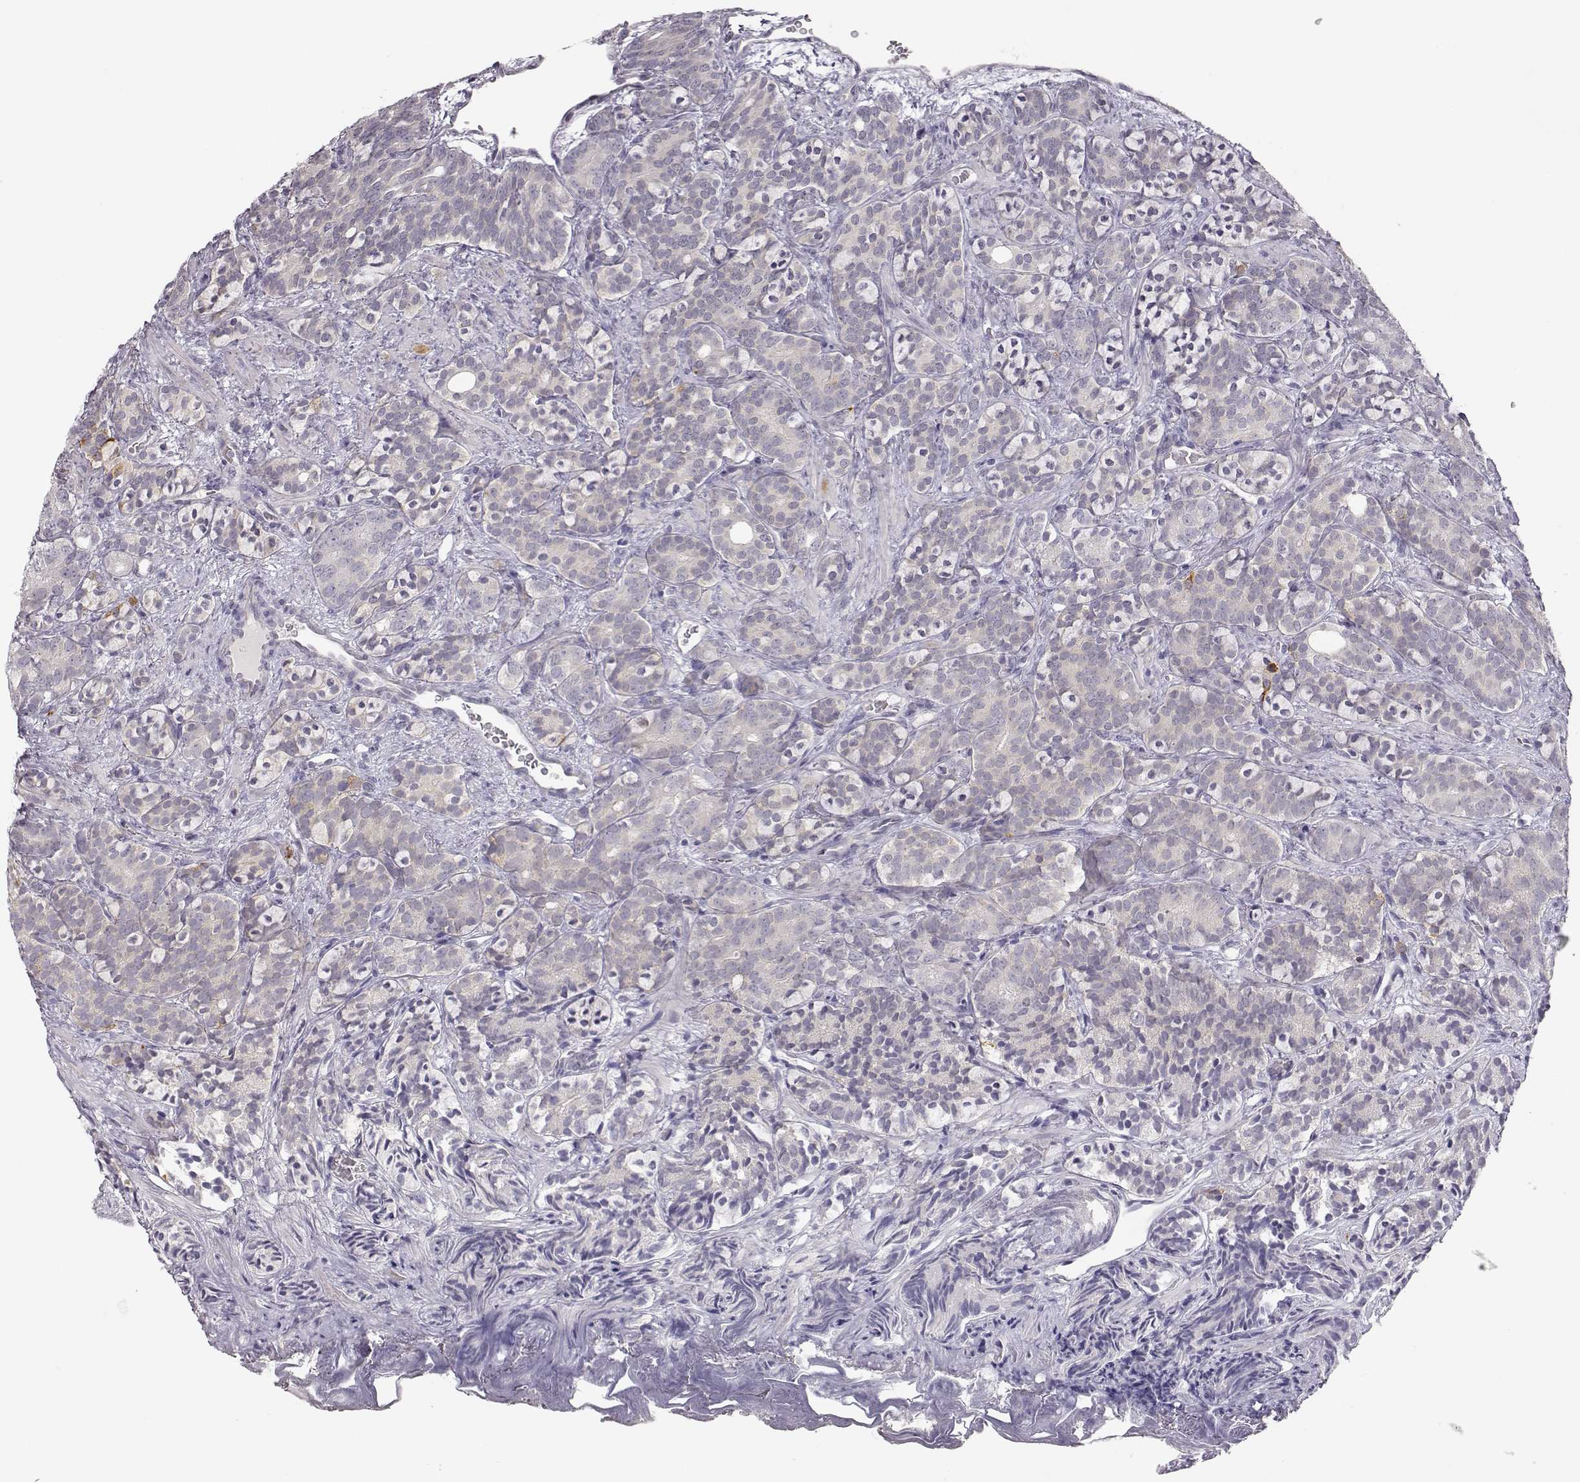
{"staining": {"intensity": "negative", "quantity": "none", "location": "none"}, "tissue": "prostate cancer", "cell_type": "Tumor cells", "image_type": "cancer", "snomed": [{"axis": "morphology", "description": "Adenocarcinoma, High grade"}, {"axis": "topography", "description": "Prostate"}], "caption": "Tumor cells show no significant protein staining in high-grade adenocarcinoma (prostate). Nuclei are stained in blue.", "gene": "MYCBPAP", "patient": {"sex": "male", "age": 84}}